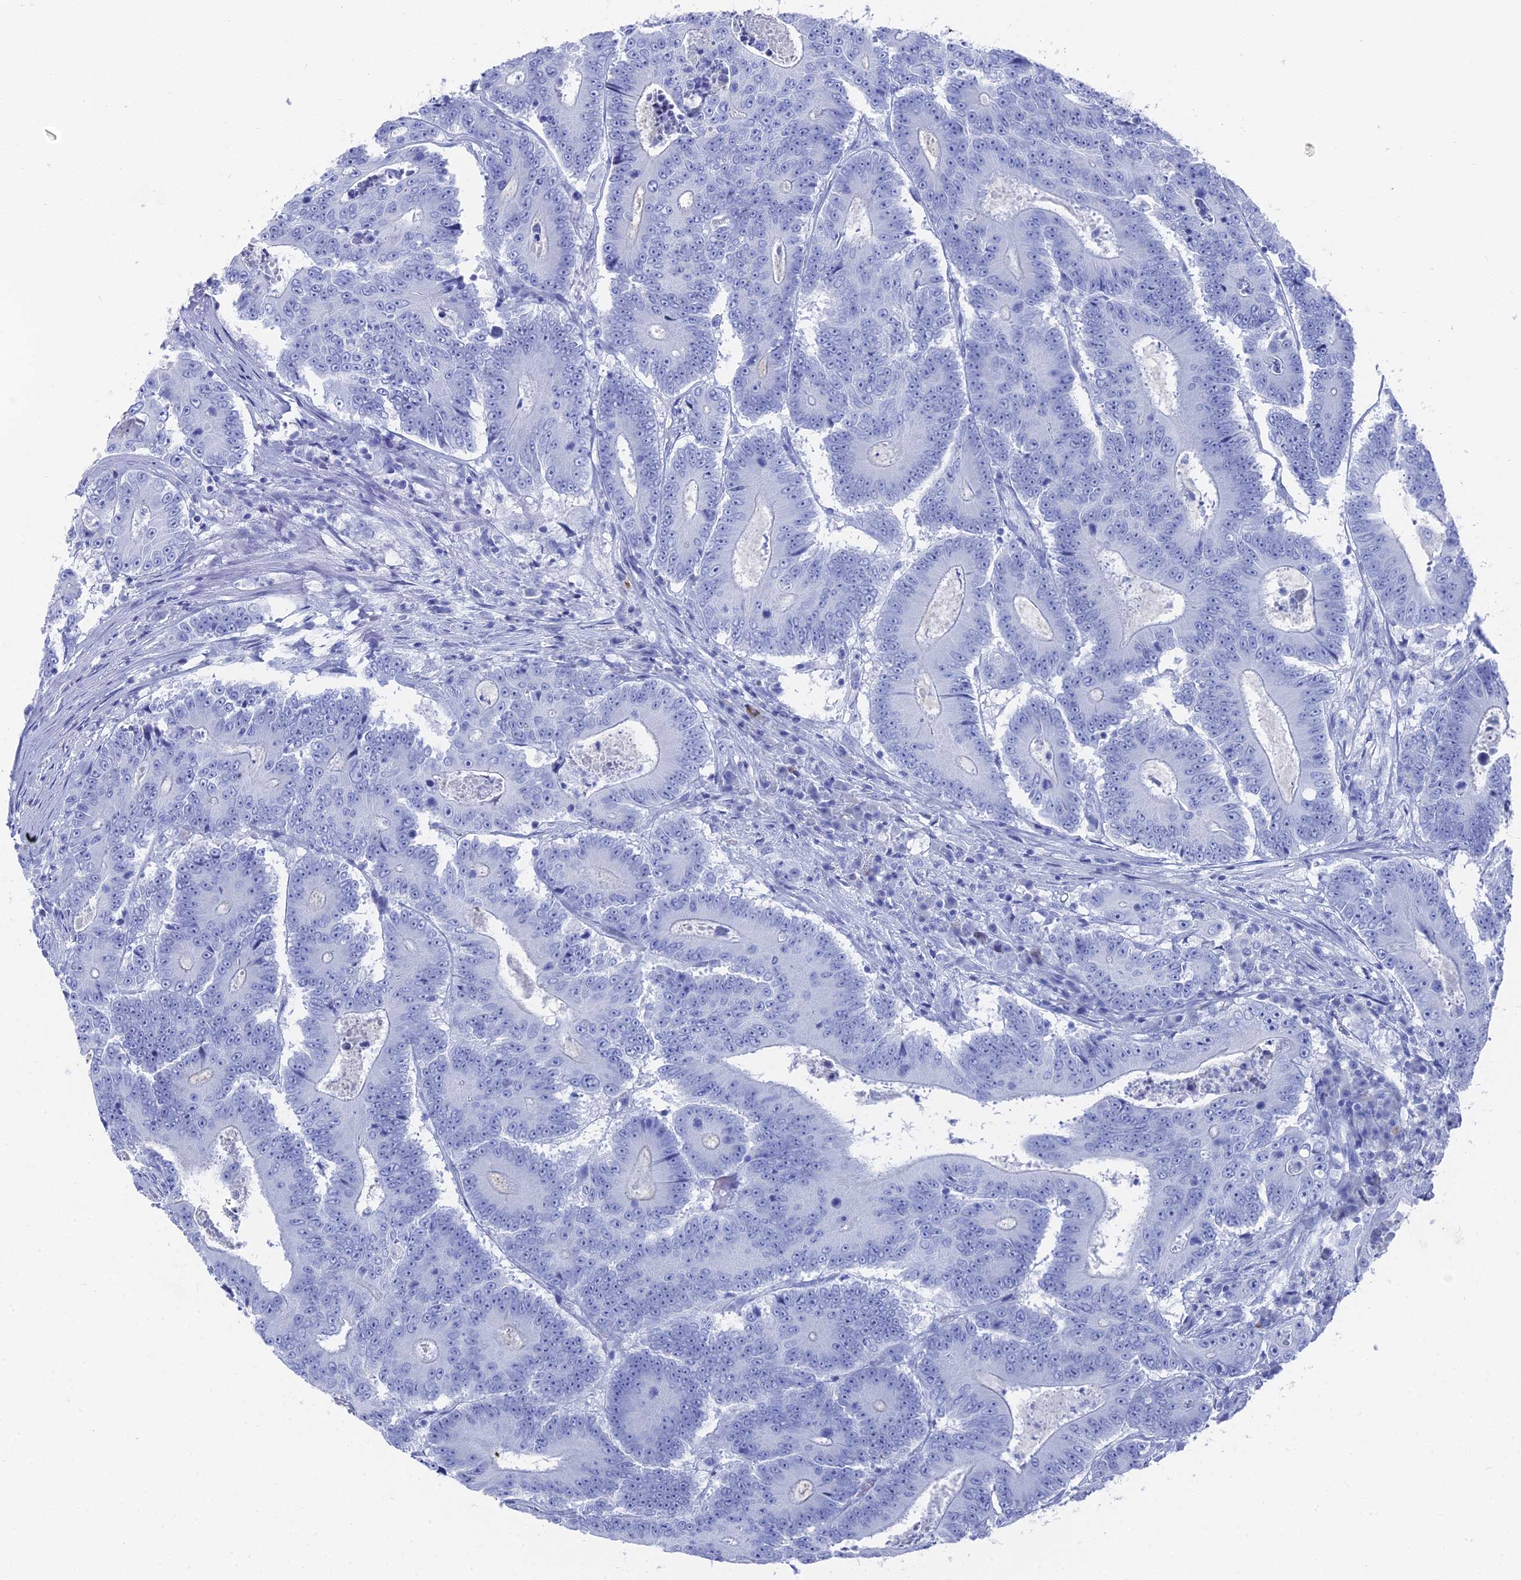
{"staining": {"intensity": "negative", "quantity": "none", "location": "none"}, "tissue": "colorectal cancer", "cell_type": "Tumor cells", "image_type": "cancer", "snomed": [{"axis": "morphology", "description": "Adenocarcinoma, NOS"}, {"axis": "topography", "description": "Colon"}], "caption": "Immunohistochemical staining of adenocarcinoma (colorectal) demonstrates no significant expression in tumor cells.", "gene": "ENPP3", "patient": {"sex": "male", "age": 83}}